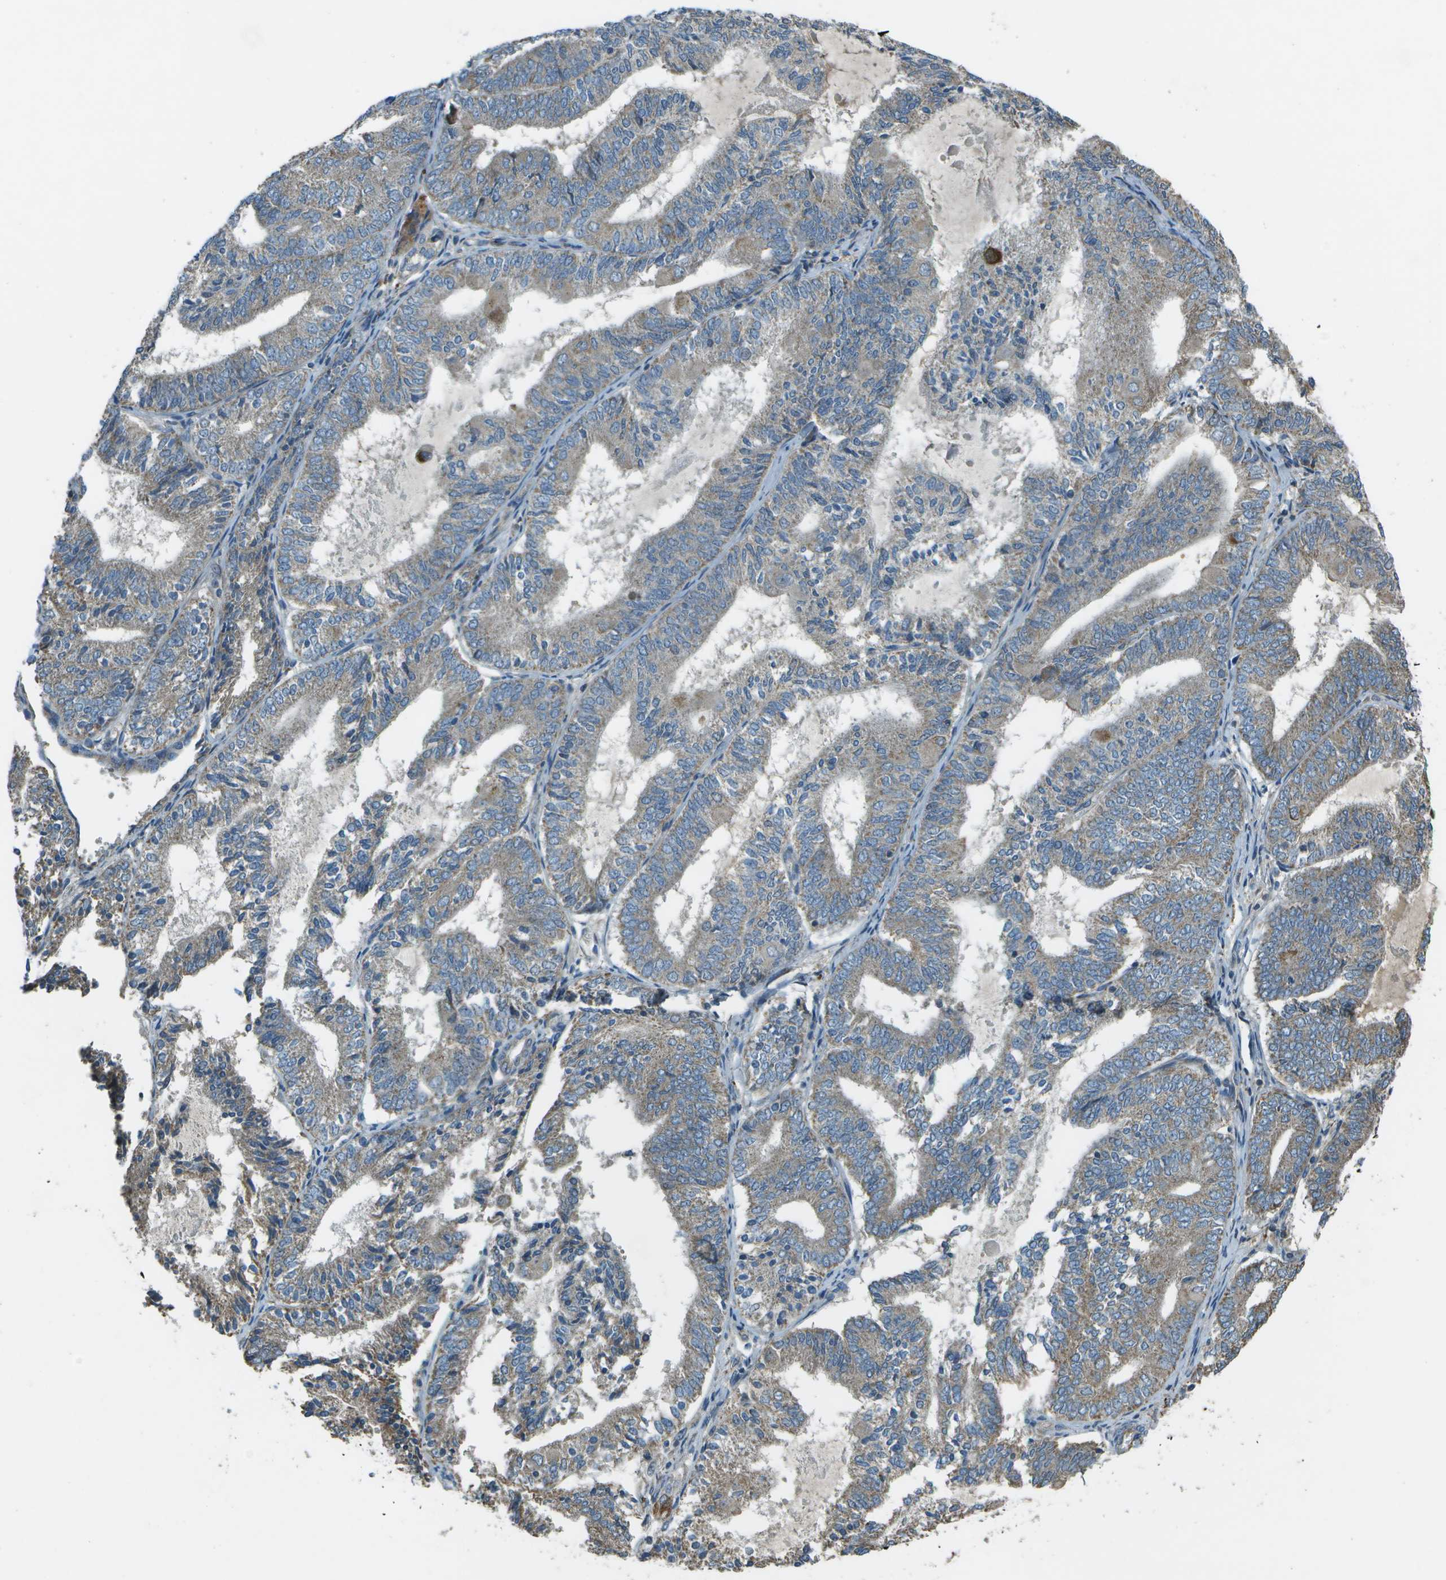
{"staining": {"intensity": "weak", "quantity": "25%-75%", "location": "cytoplasmic/membranous"}, "tissue": "endometrial cancer", "cell_type": "Tumor cells", "image_type": "cancer", "snomed": [{"axis": "morphology", "description": "Adenocarcinoma, NOS"}, {"axis": "topography", "description": "Endometrium"}], "caption": "Brown immunohistochemical staining in endometrial cancer exhibits weak cytoplasmic/membranous expression in approximately 25%-75% of tumor cells.", "gene": "PXYLP1", "patient": {"sex": "female", "age": 81}}